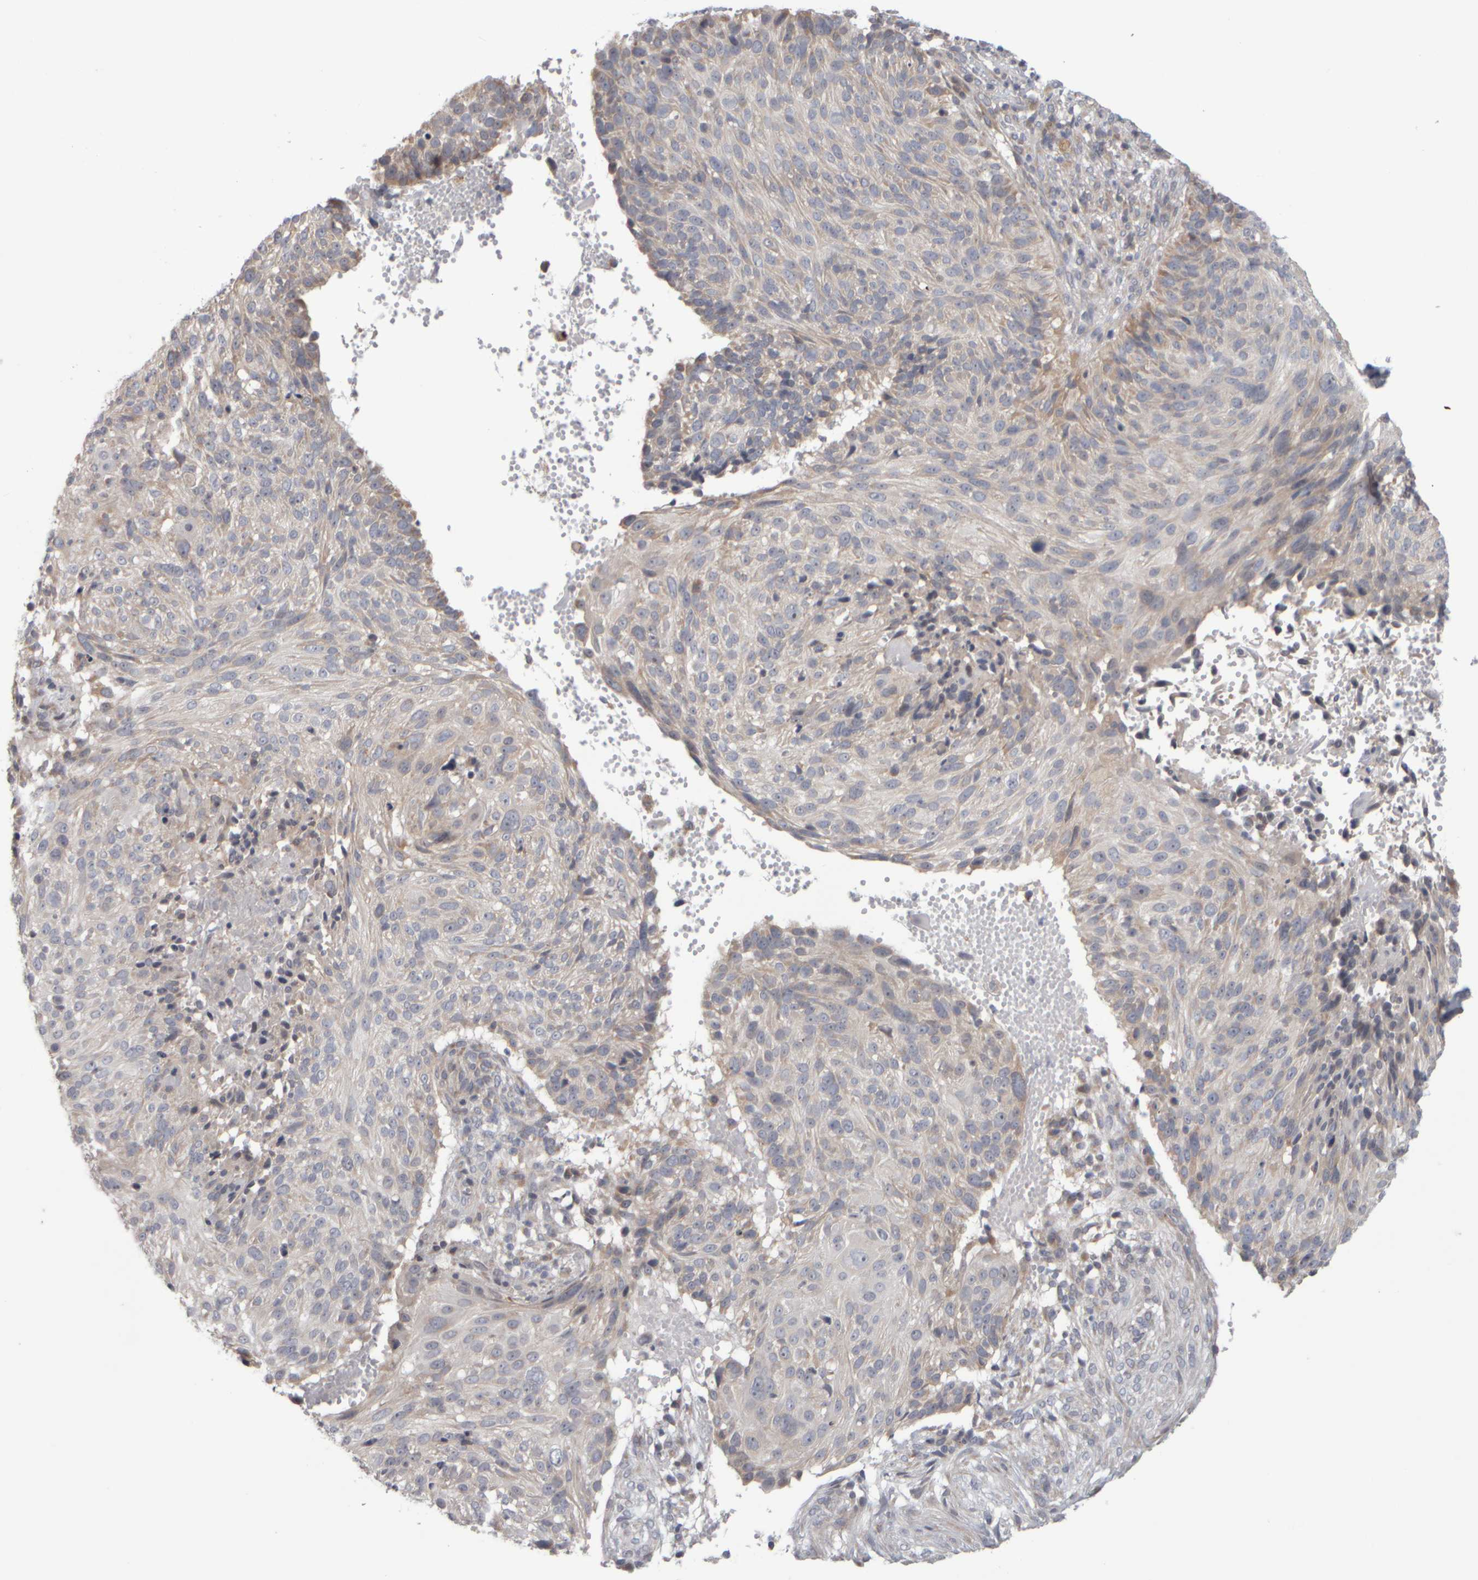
{"staining": {"intensity": "weak", "quantity": "<25%", "location": "cytoplasmic/membranous"}, "tissue": "cervical cancer", "cell_type": "Tumor cells", "image_type": "cancer", "snomed": [{"axis": "morphology", "description": "Squamous cell carcinoma, NOS"}, {"axis": "topography", "description": "Cervix"}], "caption": "Immunohistochemistry (IHC) histopathology image of human cervical cancer (squamous cell carcinoma) stained for a protein (brown), which demonstrates no expression in tumor cells.", "gene": "SCO1", "patient": {"sex": "female", "age": 74}}